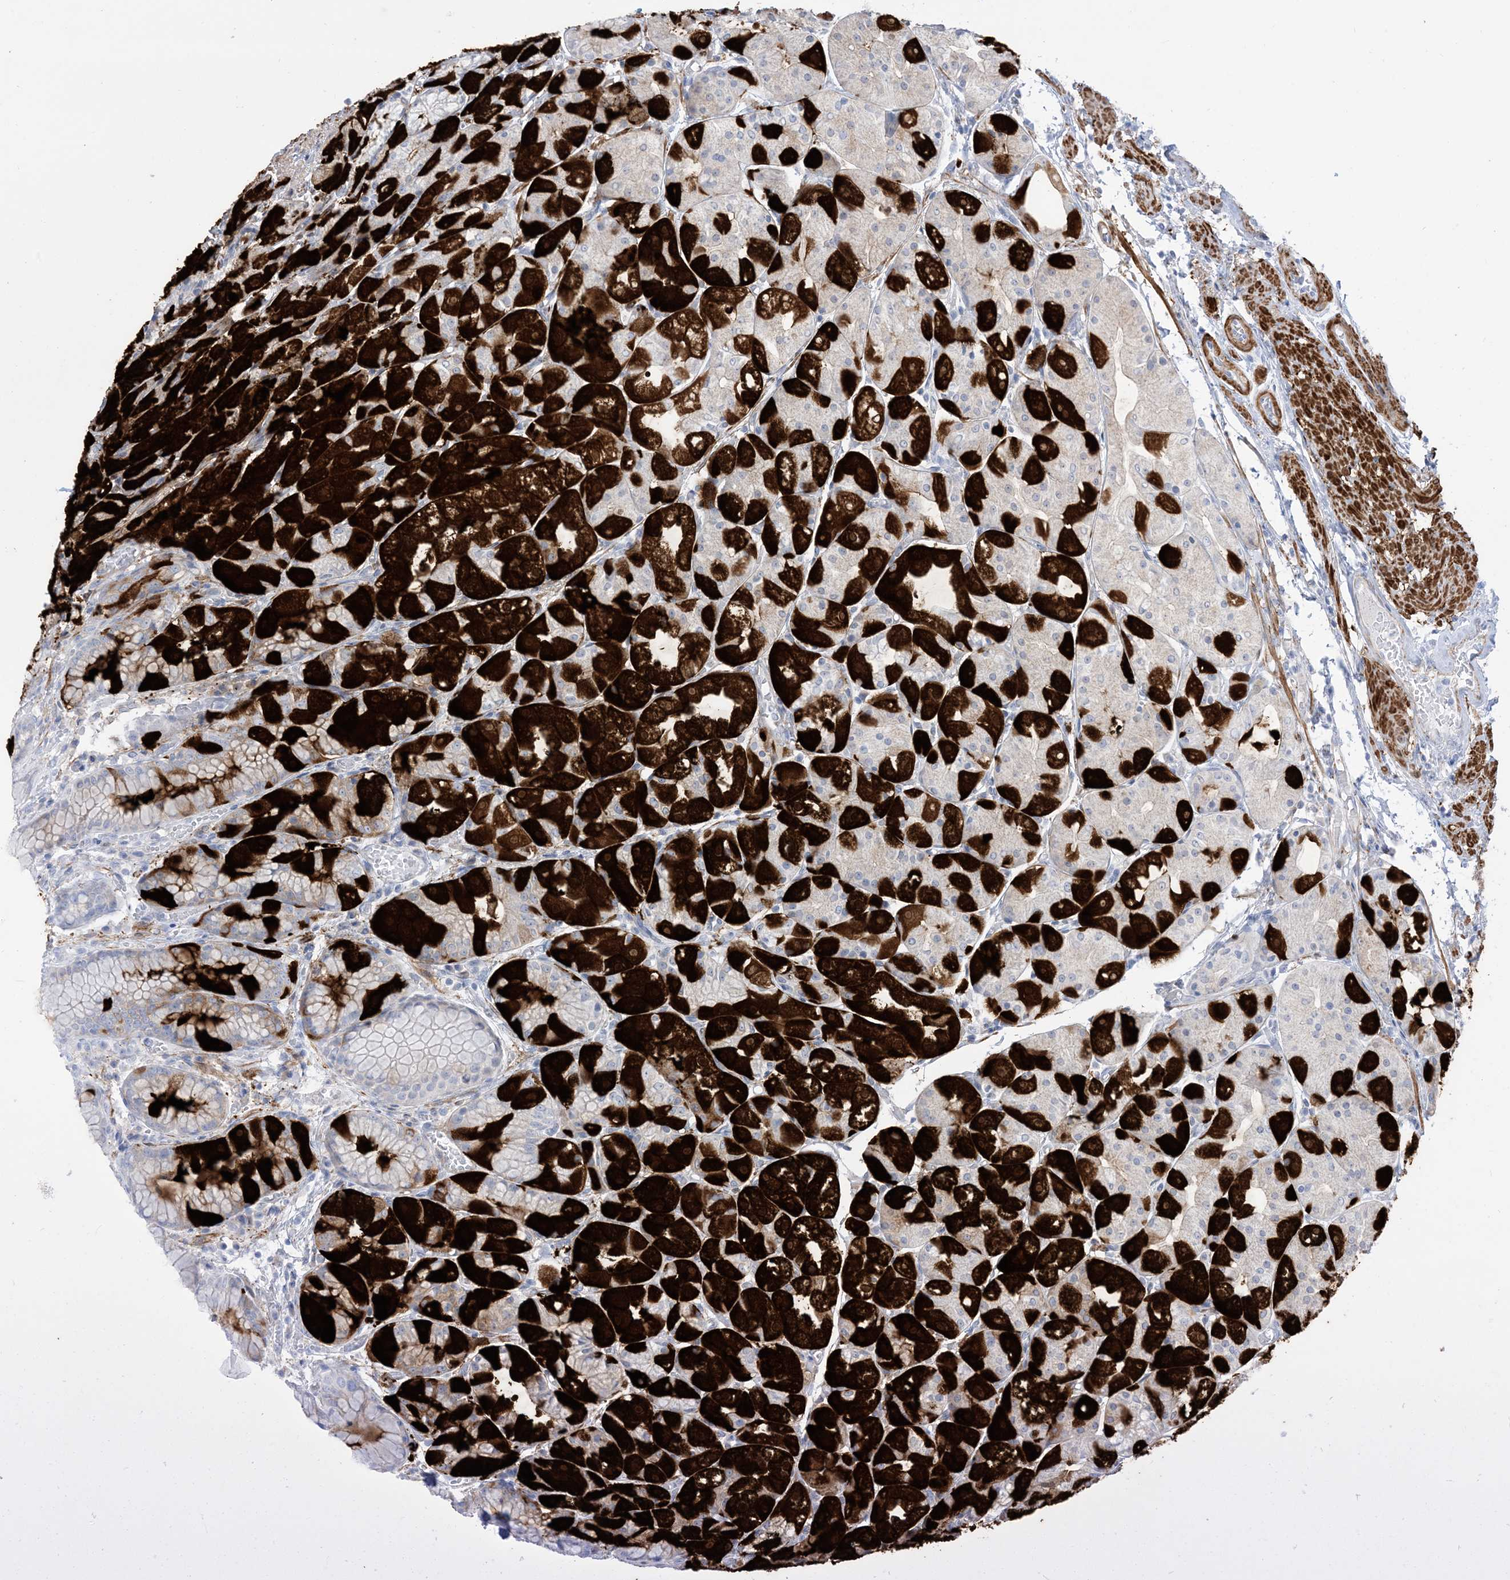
{"staining": {"intensity": "strong", "quantity": "25%-75%", "location": "cytoplasmic/membranous"}, "tissue": "stomach", "cell_type": "Glandular cells", "image_type": "normal", "snomed": [{"axis": "morphology", "description": "Normal tissue, NOS"}, {"axis": "topography", "description": "Stomach, upper"}], "caption": "Stomach stained with immunohistochemistry (IHC) displays strong cytoplasmic/membranous expression in about 25%-75% of glandular cells.", "gene": "MARS2", "patient": {"sex": "male", "age": 72}}